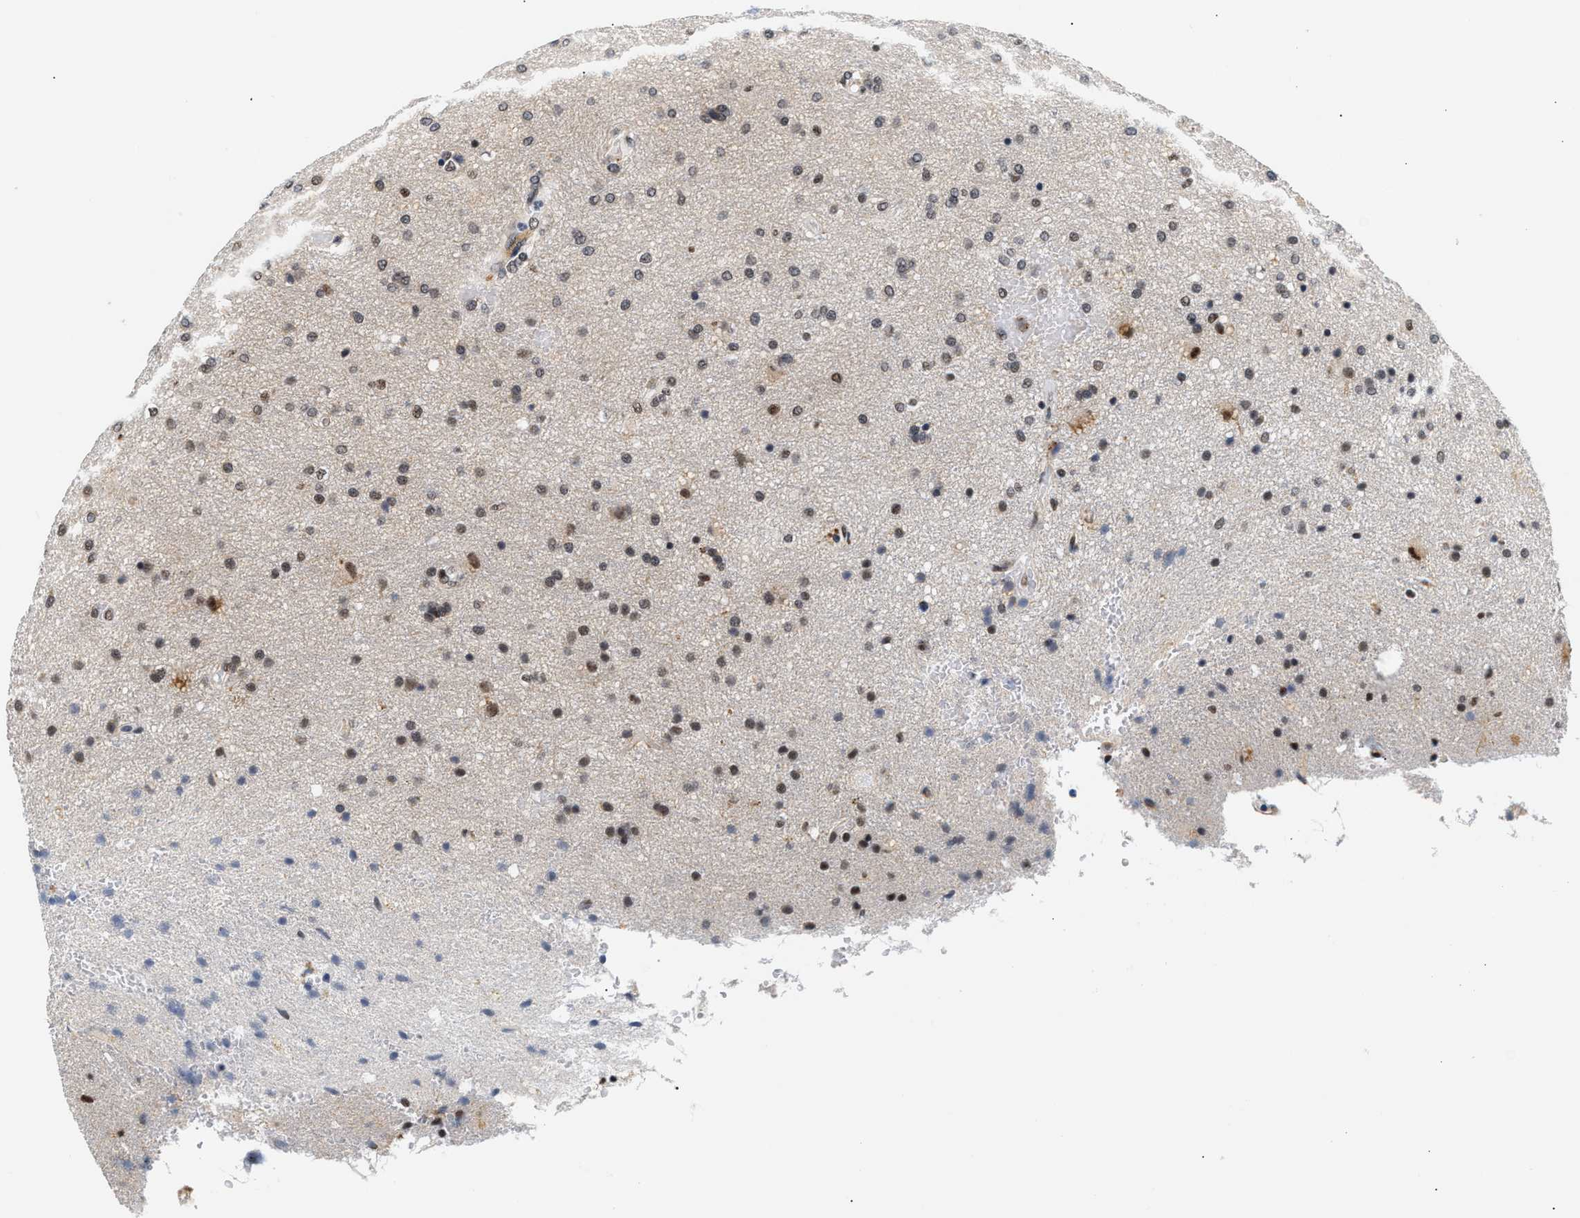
{"staining": {"intensity": "weak", "quantity": "<25%", "location": "nuclear"}, "tissue": "glioma", "cell_type": "Tumor cells", "image_type": "cancer", "snomed": [{"axis": "morphology", "description": "Glioma, malignant, High grade"}, {"axis": "topography", "description": "Brain"}], "caption": "High magnification brightfield microscopy of high-grade glioma (malignant) stained with DAB (brown) and counterstained with hematoxylin (blue): tumor cells show no significant expression. (Brightfield microscopy of DAB (3,3'-diaminobenzidine) immunohistochemistry (IHC) at high magnification).", "gene": "THOC1", "patient": {"sex": "male", "age": 72}}